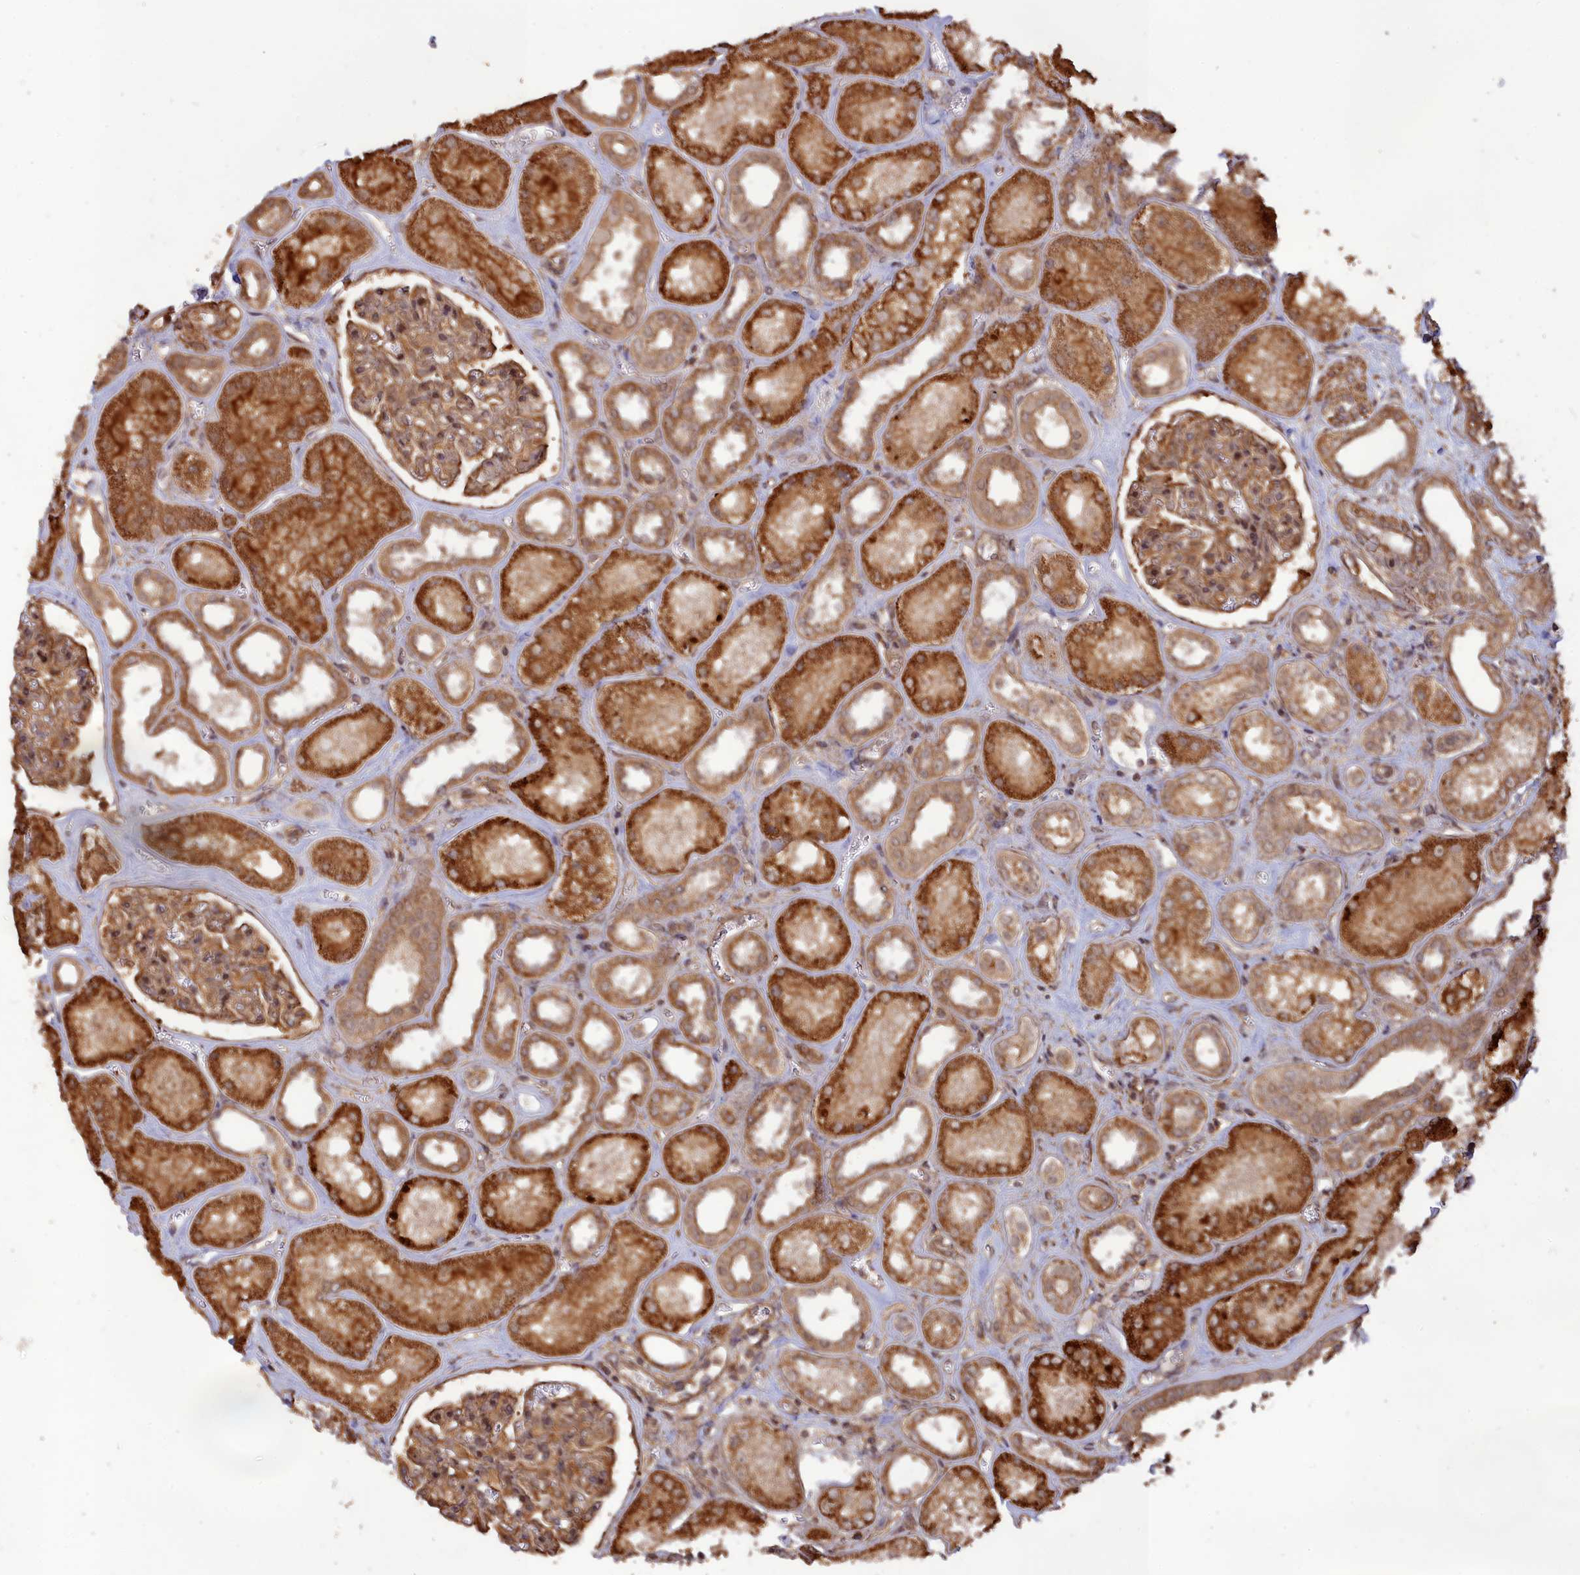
{"staining": {"intensity": "moderate", "quantity": ">75%", "location": "cytoplasmic/membranous"}, "tissue": "kidney", "cell_type": "Cells in glomeruli", "image_type": "normal", "snomed": [{"axis": "morphology", "description": "Normal tissue, NOS"}, {"axis": "morphology", "description": "Adenocarcinoma, NOS"}, {"axis": "topography", "description": "Kidney"}], "caption": "High-magnification brightfield microscopy of benign kidney stained with DAB (3,3'-diaminobenzidine) (brown) and counterstained with hematoxylin (blue). cells in glomeruli exhibit moderate cytoplasmic/membranous positivity is present in approximately>75% of cells.", "gene": "CCDC174", "patient": {"sex": "female", "age": 68}}